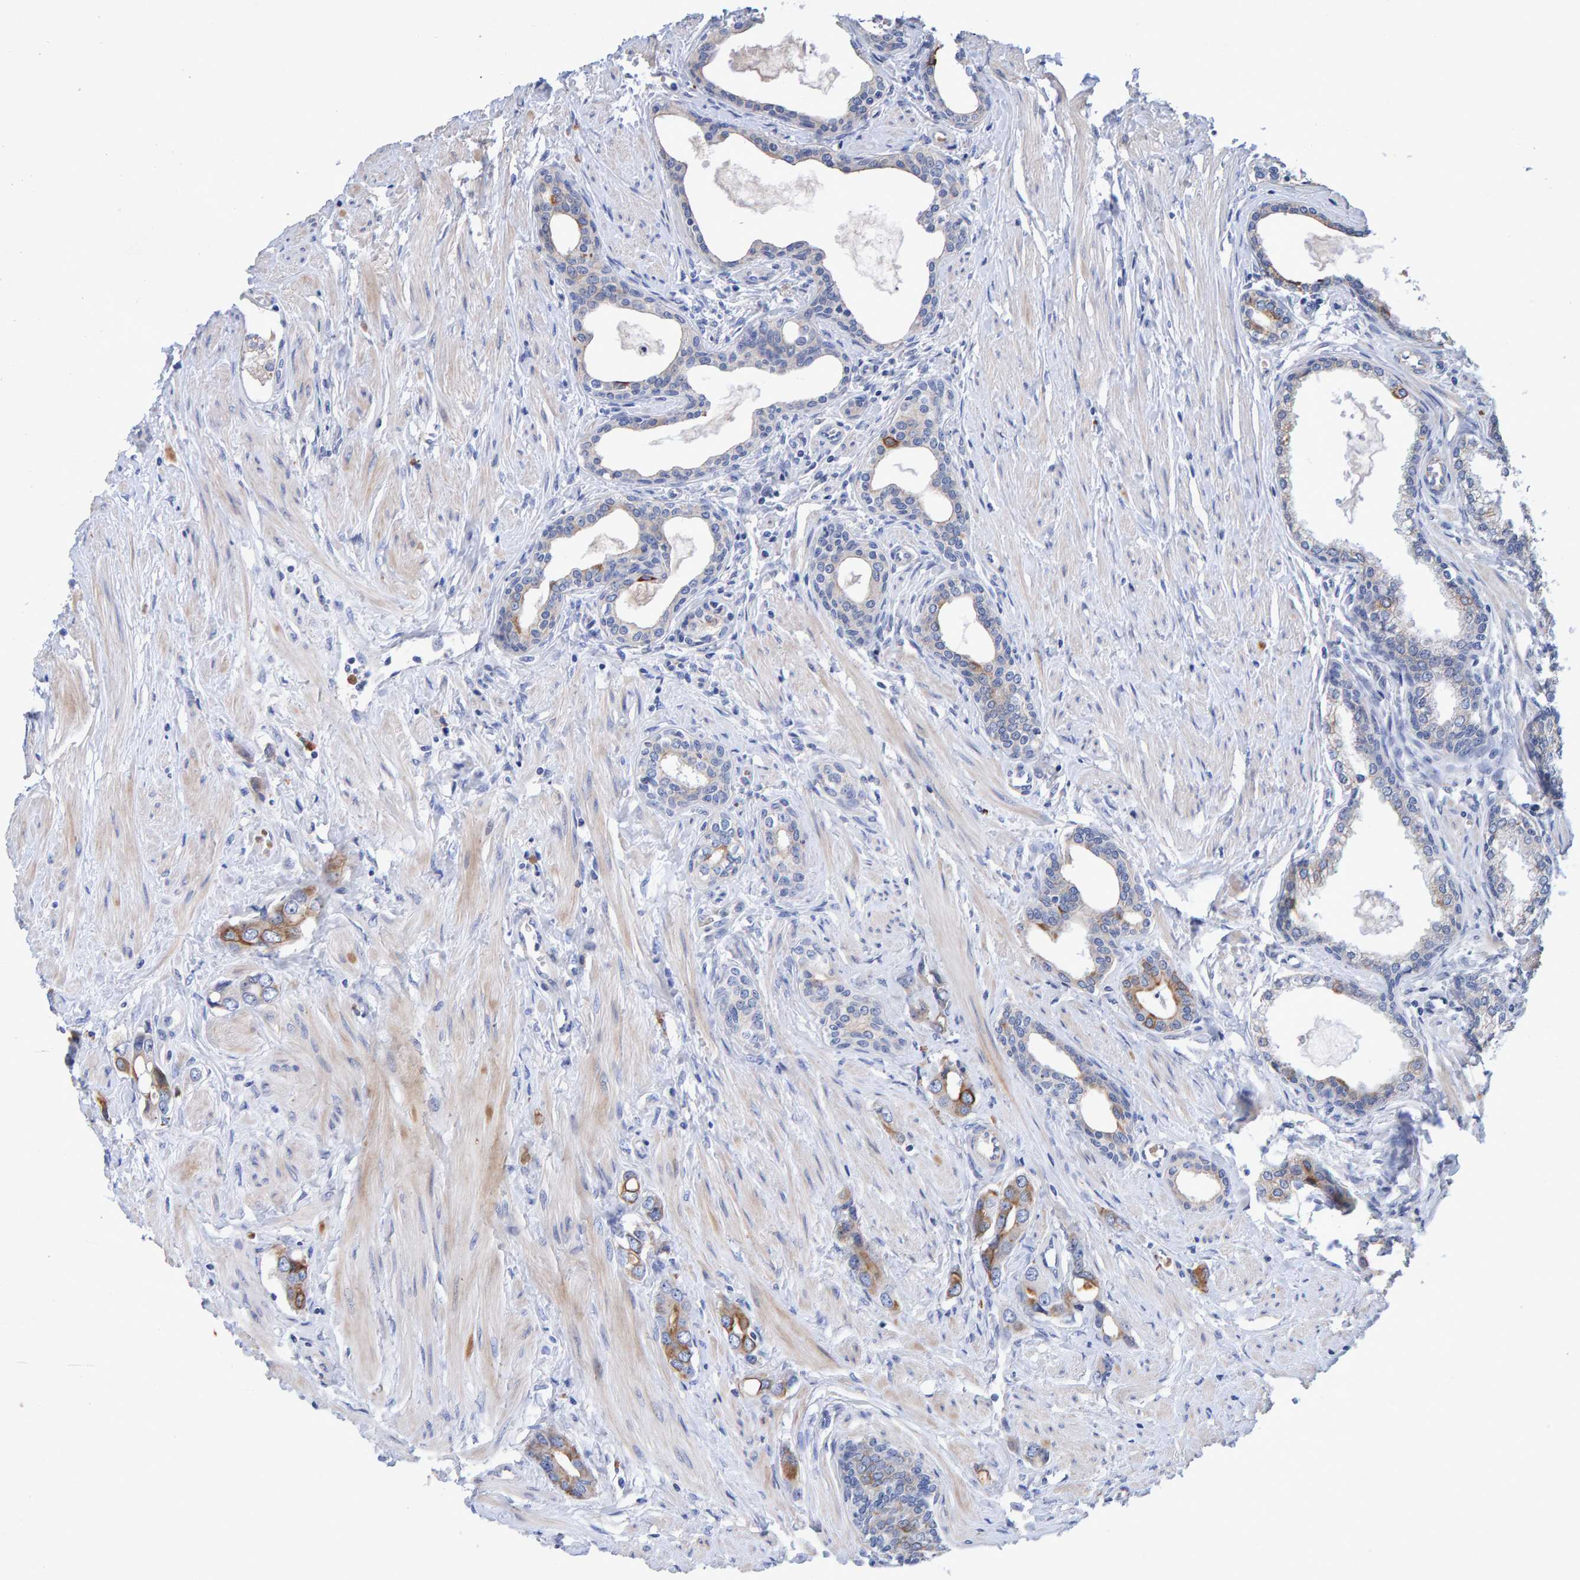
{"staining": {"intensity": "moderate", "quantity": "<25%", "location": "cytoplasmic/membranous"}, "tissue": "prostate cancer", "cell_type": "Tumor cells", "image_type": "cancer", "snomed": [{"axis": "morphology", "description": "Adenocarcinoma, High grade"}, {"axis": "topography", "description": "Prostate"}], "caption": "The image reveals a brown stain indicating the presence of a protein in the cytoplasmic/membranous of tumor cells in prostate cancer. (DAB (3,3'-diaminobenzidine) = brown stain, brightfield microscopy at high magnification).", "gene": "EFR3A", "patient": {"sex": "male", "age": 52}}